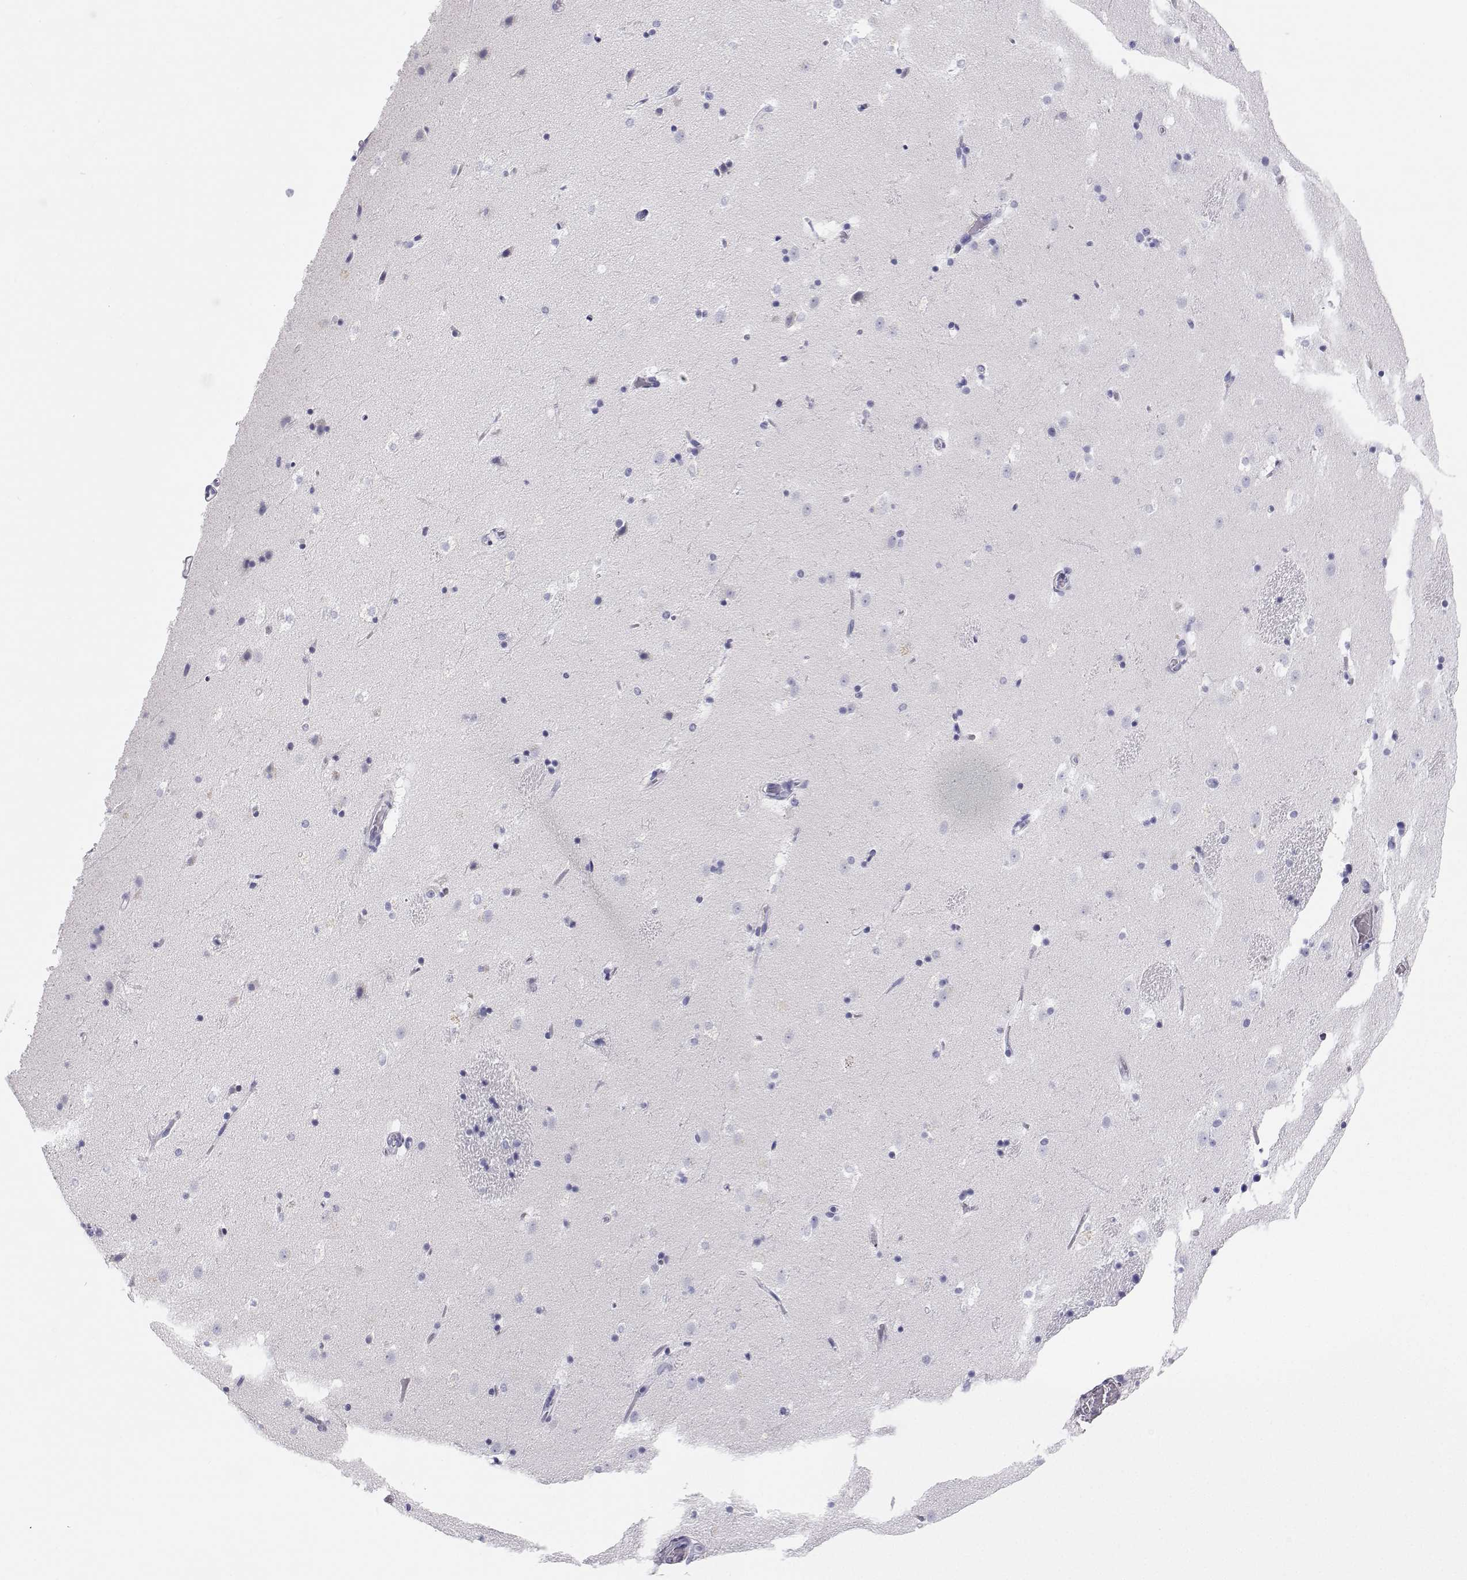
{"staining": {"intensity": "negative", "quantity": "none", "location": "none"}, "tissue": "caudate", "cell_type": "Glial cells", "image_type": "normal", "snomed": [{"axis": "morphology", "description": "Normal tissue, NOS"}, {"axis": "topography", "description": "Lateral ventricle wall"}], "caption": "The image shows no staining of glial cells in unremarkable caudate.", "gene": "BHMT", "patient": {"sex": "male", "age": 37}}